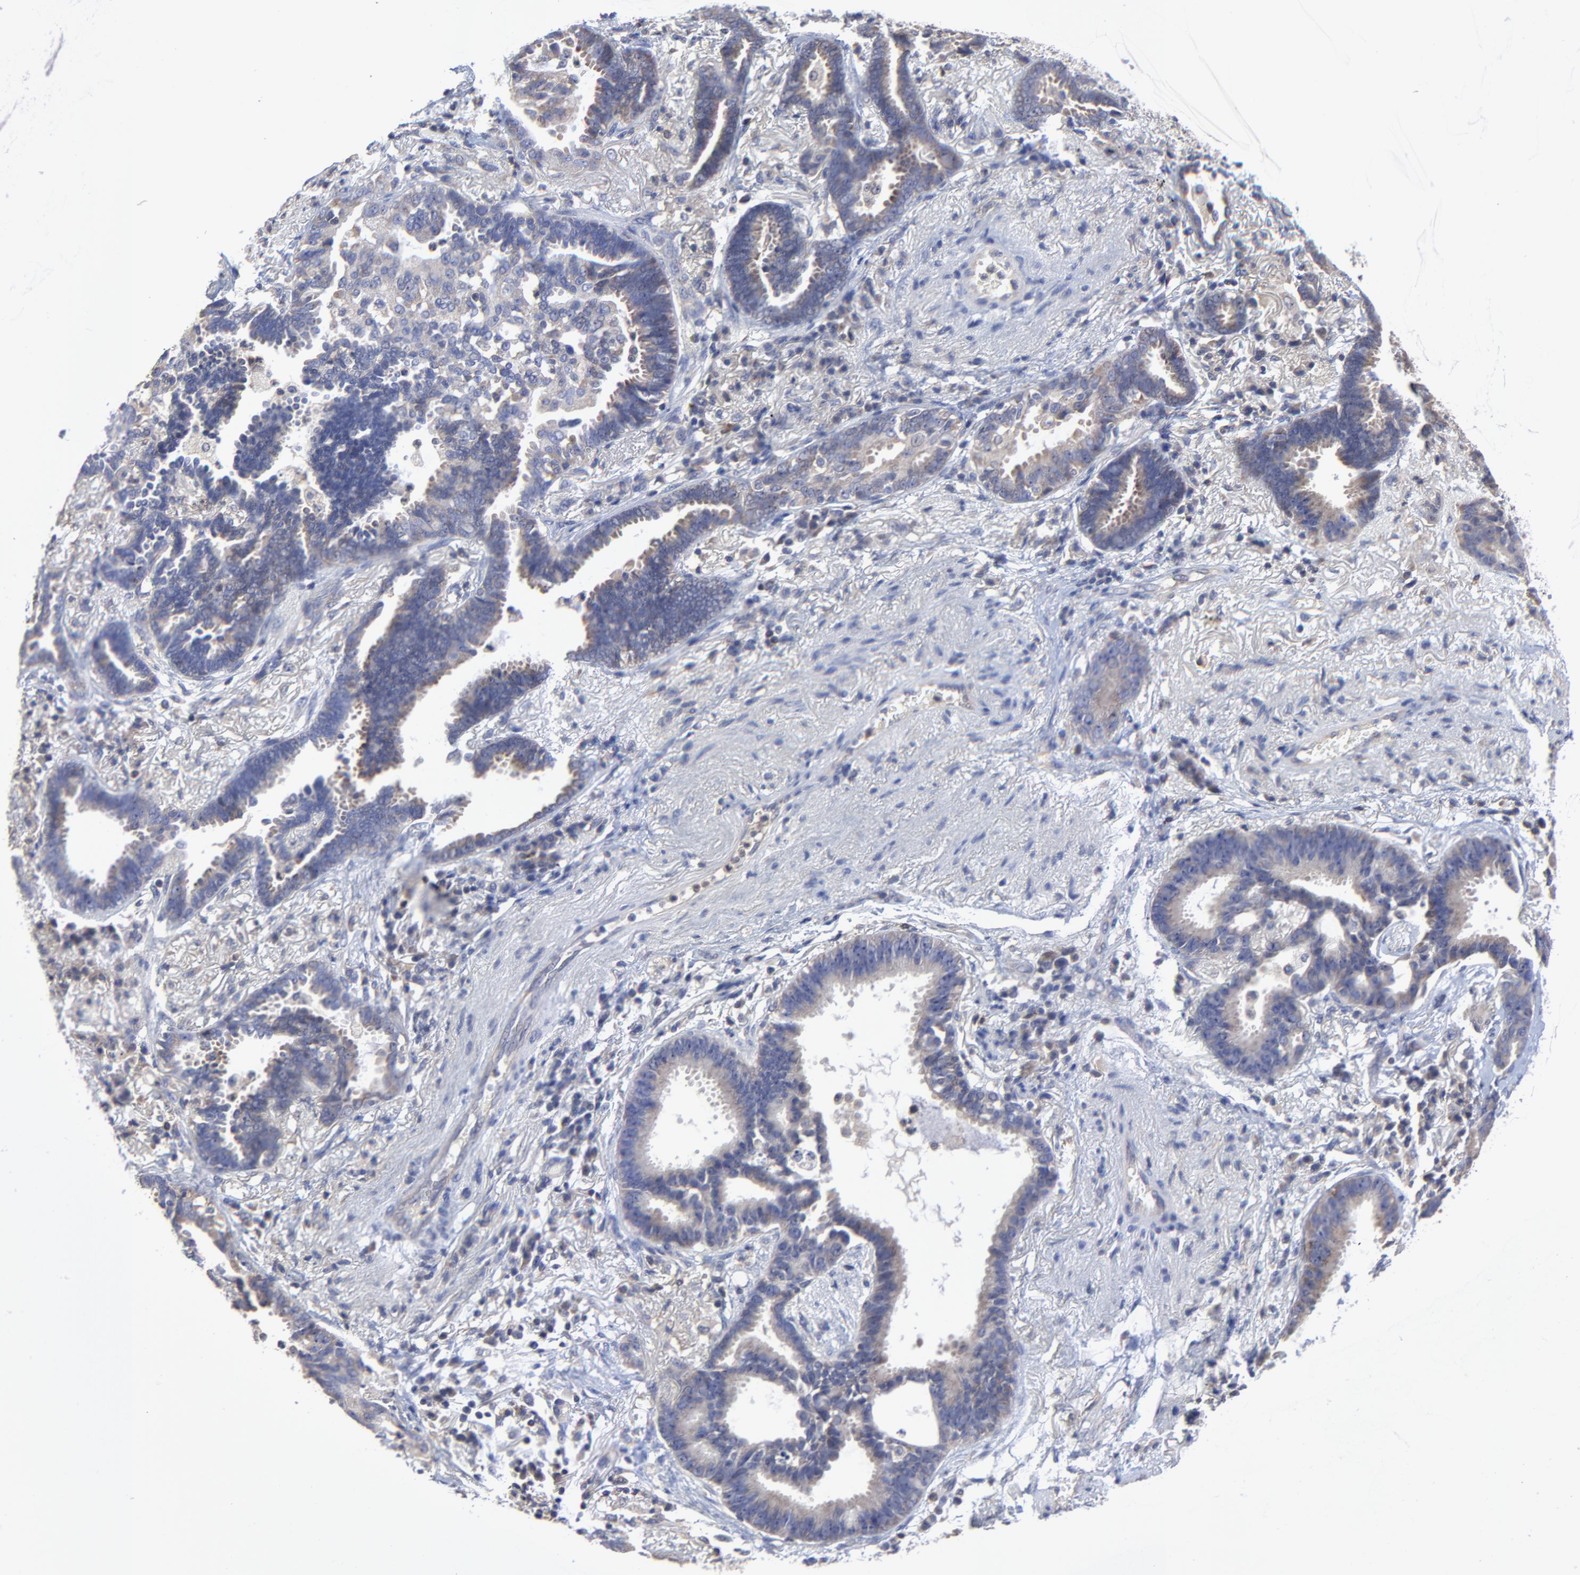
{"staining": {"intensity": "negative", "quantity": "none", "location": "none"}, "tissue": "lung cancer", "cell_type": "Tumor cells", "image_type": "cancer", "snomed": [{"axis": "morphology", "description": "Adenocarcinoma, NOS"}, {"axis": "topography", "description": "Lung"}], "caption": "This is a image of IHC staining of adenocarcinoma (lung), which shows no expression in tumor cells.", "gene": "PCMT1", "patient": {"sex": "female", "age": 64}}